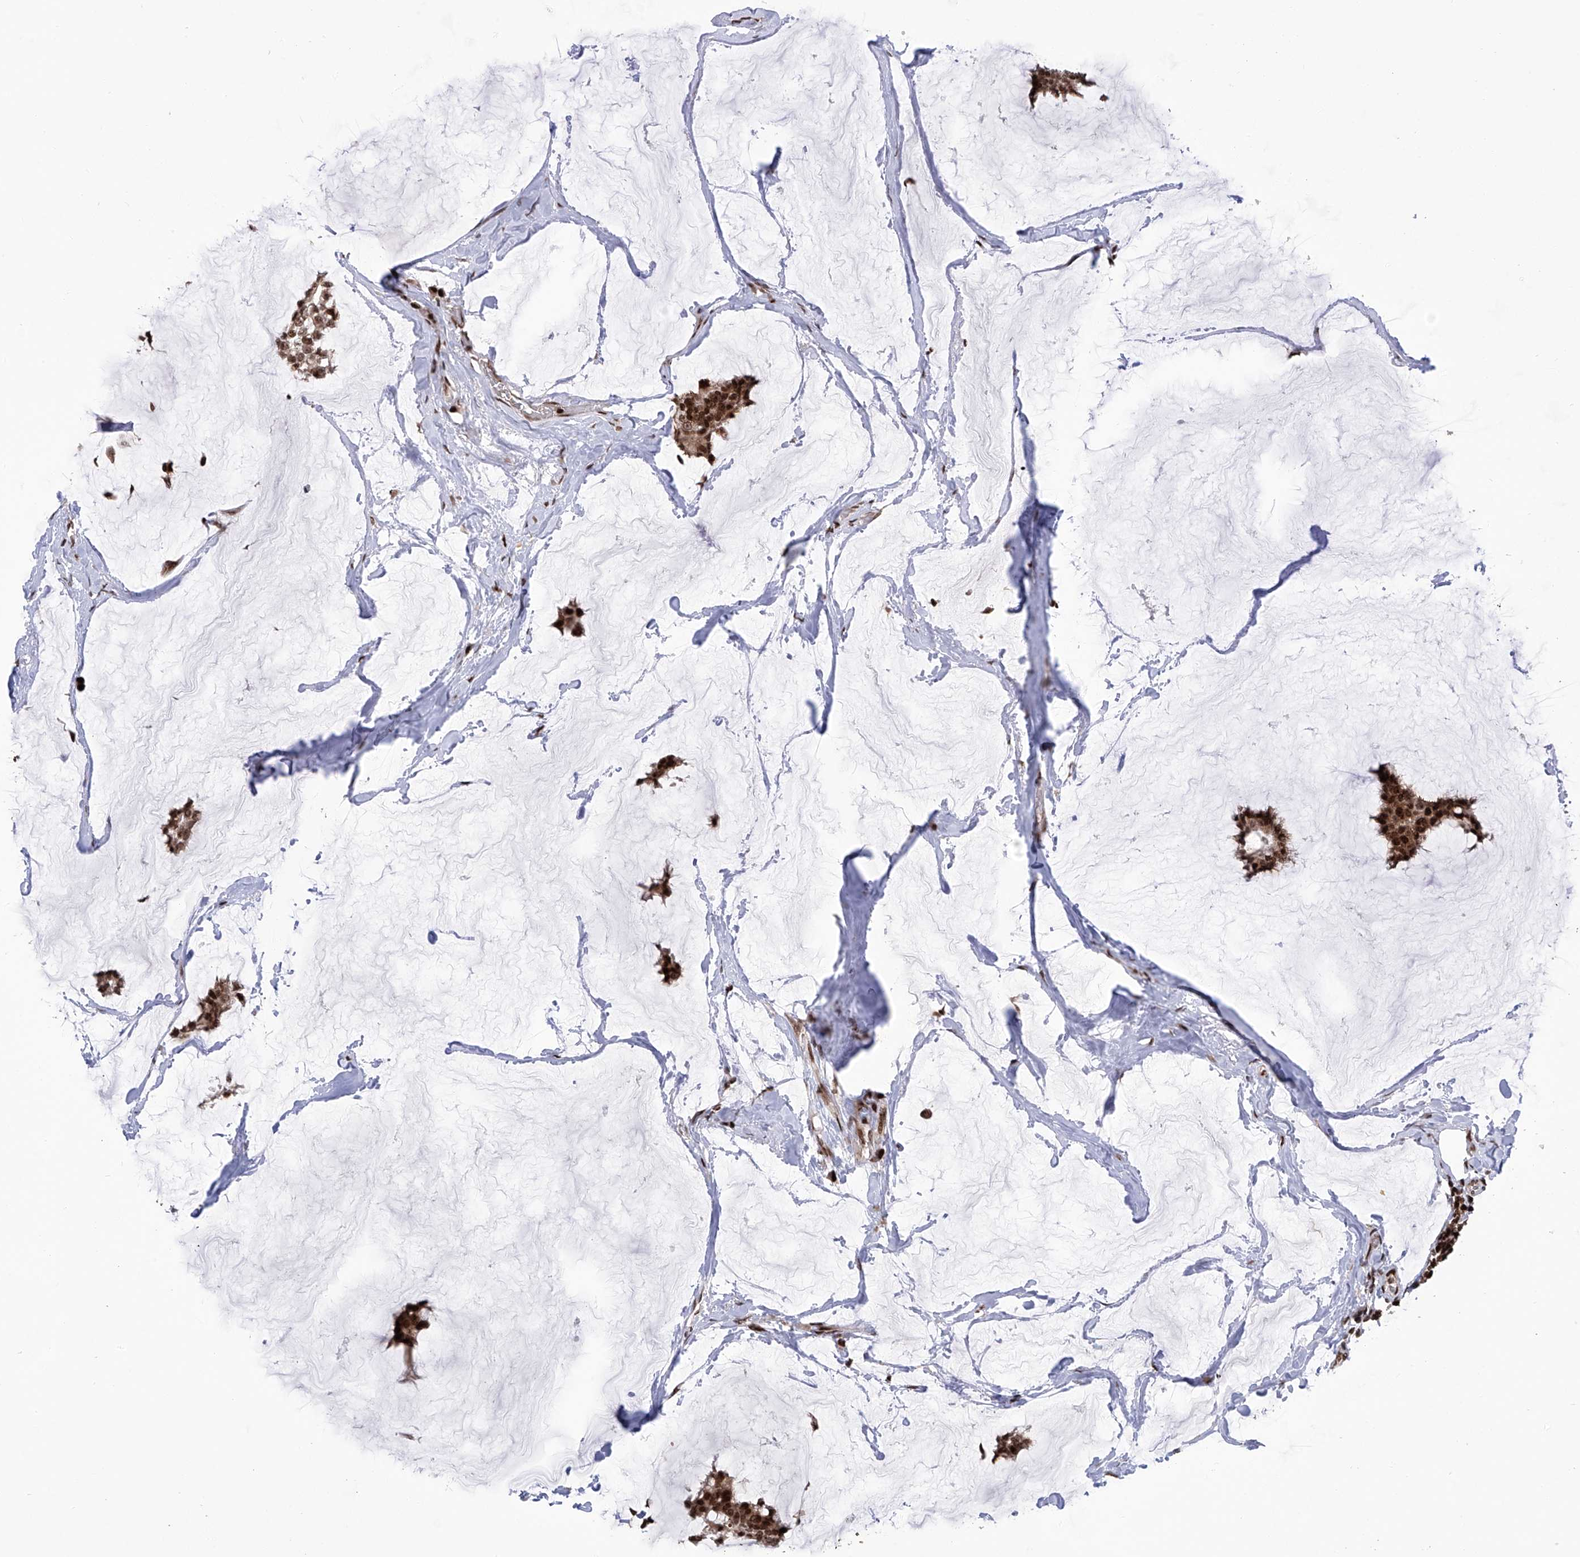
{"staining": {"intensity": "strong", "quantity": ">75%", "location": "cytoplasmic/membranous,nuclear"}, "tissue": "breast cancer", "cell_type": "Tumor cells", "image_type": "cancer", "snomed": [{"axis": "morphology", "description": "Duct carcinoma"}, {"axis": "topography", "description": "Breast"}], "caption": "Immunohistochemistry staining of breast cancer, which reveals high levels of strong cytoplasmic/membranous and nuclear positivity in approximately >75% of tumor cells indicating strong cytoplasmic/membranous and nuclear protein expression. The staining was performed using DAB (brown) for protein detection and nuclei were counterstained in hematoxylin (blue).", "gene": "PAK1IP1", "patient": {"sex": "female", "age": 93}}